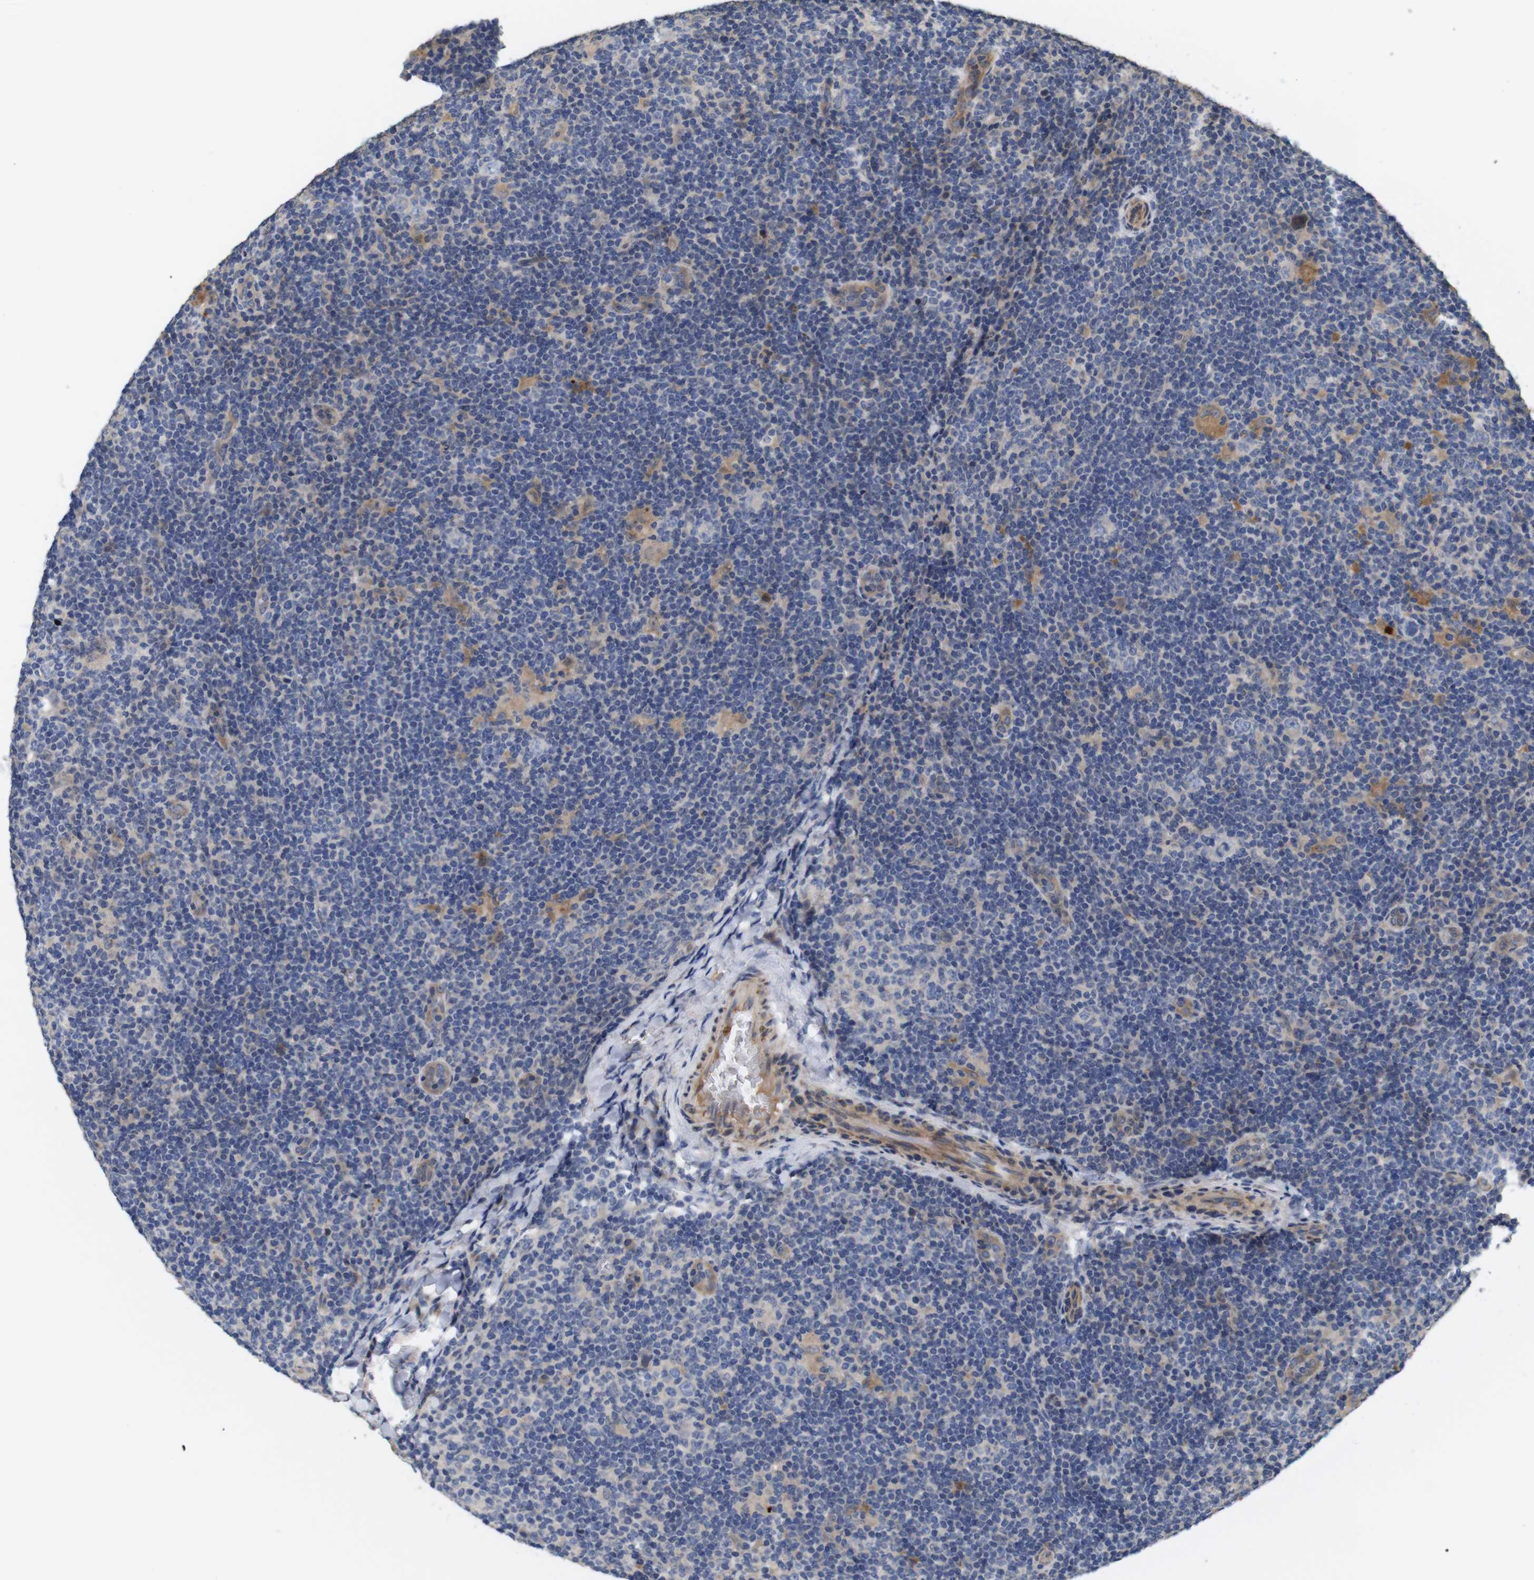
{"staining": {"intensity": "moderate", "quantity": "25%-75%", "location": "cytoplasmic/membranous"}, "tissue": "lymphoma", "cell_type": "Tumor cells", "image_type": "cancer", "snomed": [{"axis": "morphology", "description": "Hodgkin's disease, NOS"}, {"axis": "topography", "description": "Lymph node"}], "caption": "Moderate cytoplasmic/membranous protein expression is seen in approximately 25%-75% of tumor cells in lymphoma. (DAB IHC, brown staining for protein, blue staining for nuclei).", "gene": "SPRY3", "patient": {"sex": "female", "age": 57}}